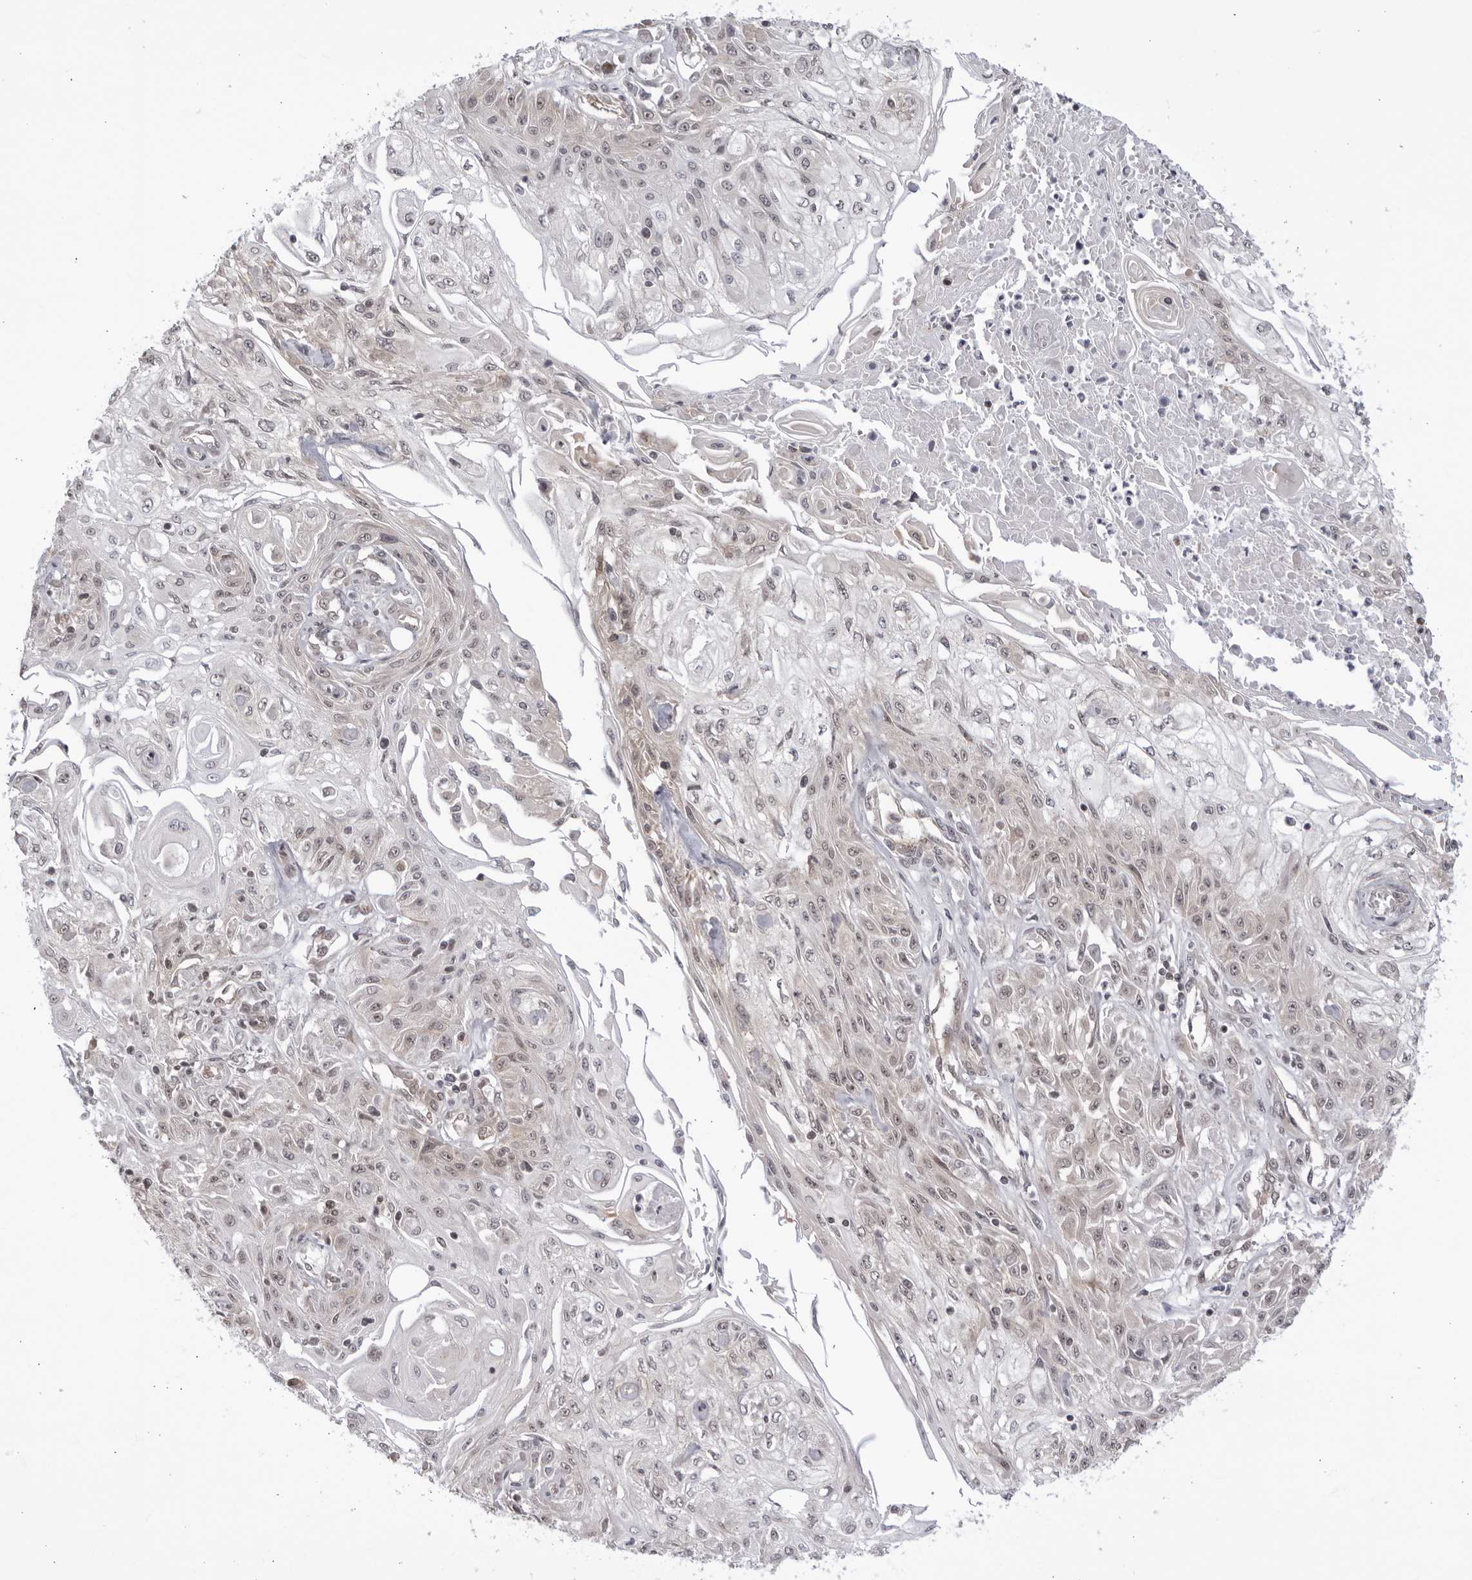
{"staining": {"intensity": "weak", "quantity": "25%-75%", "location": "nuclear"}, "tissue": "skin cancer", "cell_type": "Tumor cells", "image_type": "cancer", "snomed": [{"axis": "morphology", "description": "Squamous cell carcinoma, NOS"}, {"axis": "morphology", "description": "Squamous cell carcinoma, metastatic, NOS"}, {"axis": "topography", "description": "Skin"}, {"axis": "topography", "description": "Lymph node"}], "caption": "An image showing weak nuclear positivity in approximately 25%-75% of tumor cells in skin cancer (squamous cell carcinoma), as visualized by brown immunohistochemical staining.", "gene": "CNBD1", "patient": {"sex": "male", "age": 75}}